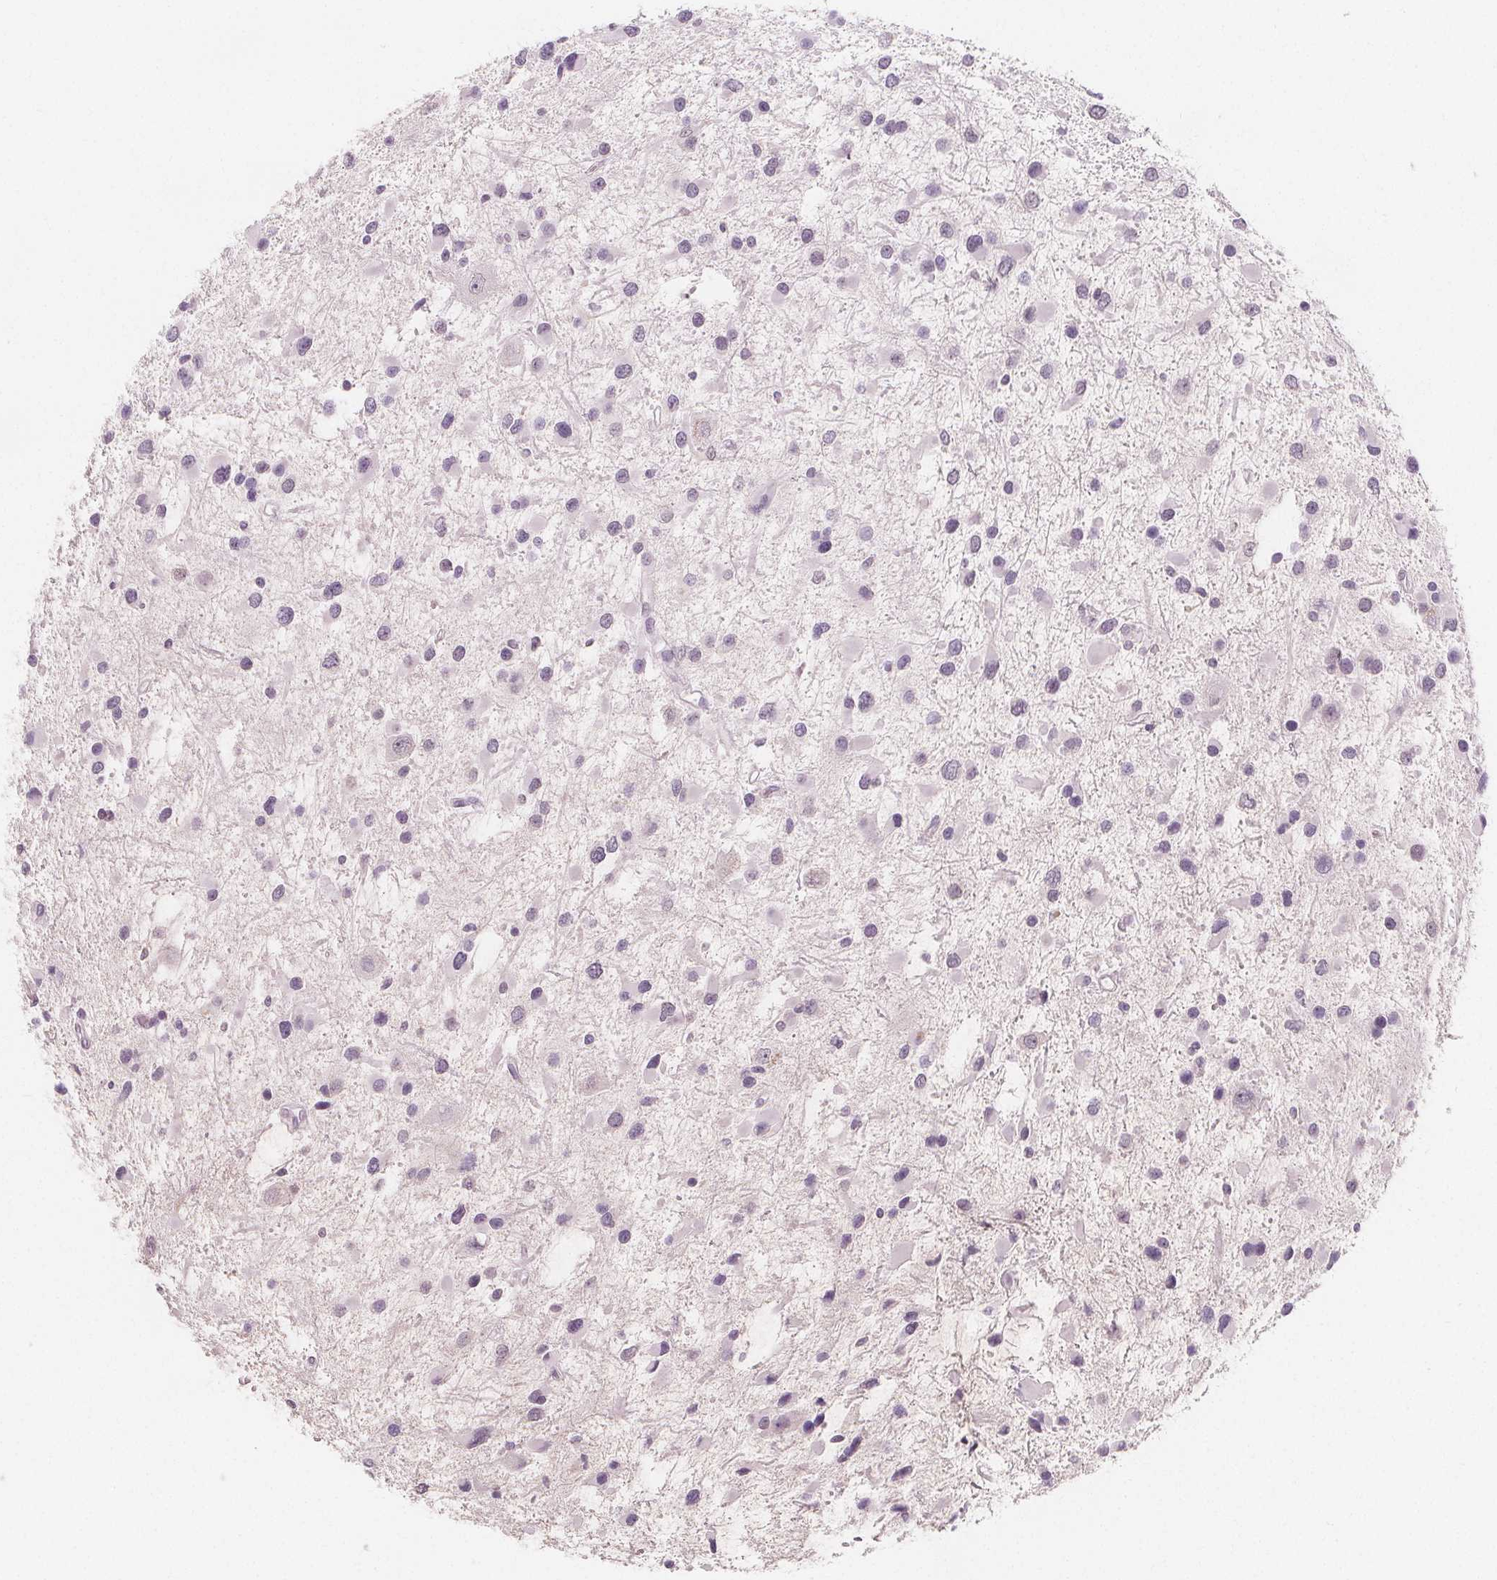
{"staining": {"intensity": "negative", "quantity": "none", "location": "none"}, "tissue": "glioma", "cell_type": "Tumor cells", "image_type": "cancer", "snomed": [{"axis": "morphology", "description": "Glioma, malignant, Low grade"}, {"axis": "topography", "description": "Brain"}], "caption": "The micrograph exhibits no staining of tumor cells in low-grade glioma (malignant).", "gene": "DBX2", "patient": {"sex": "female", "age": 32}}